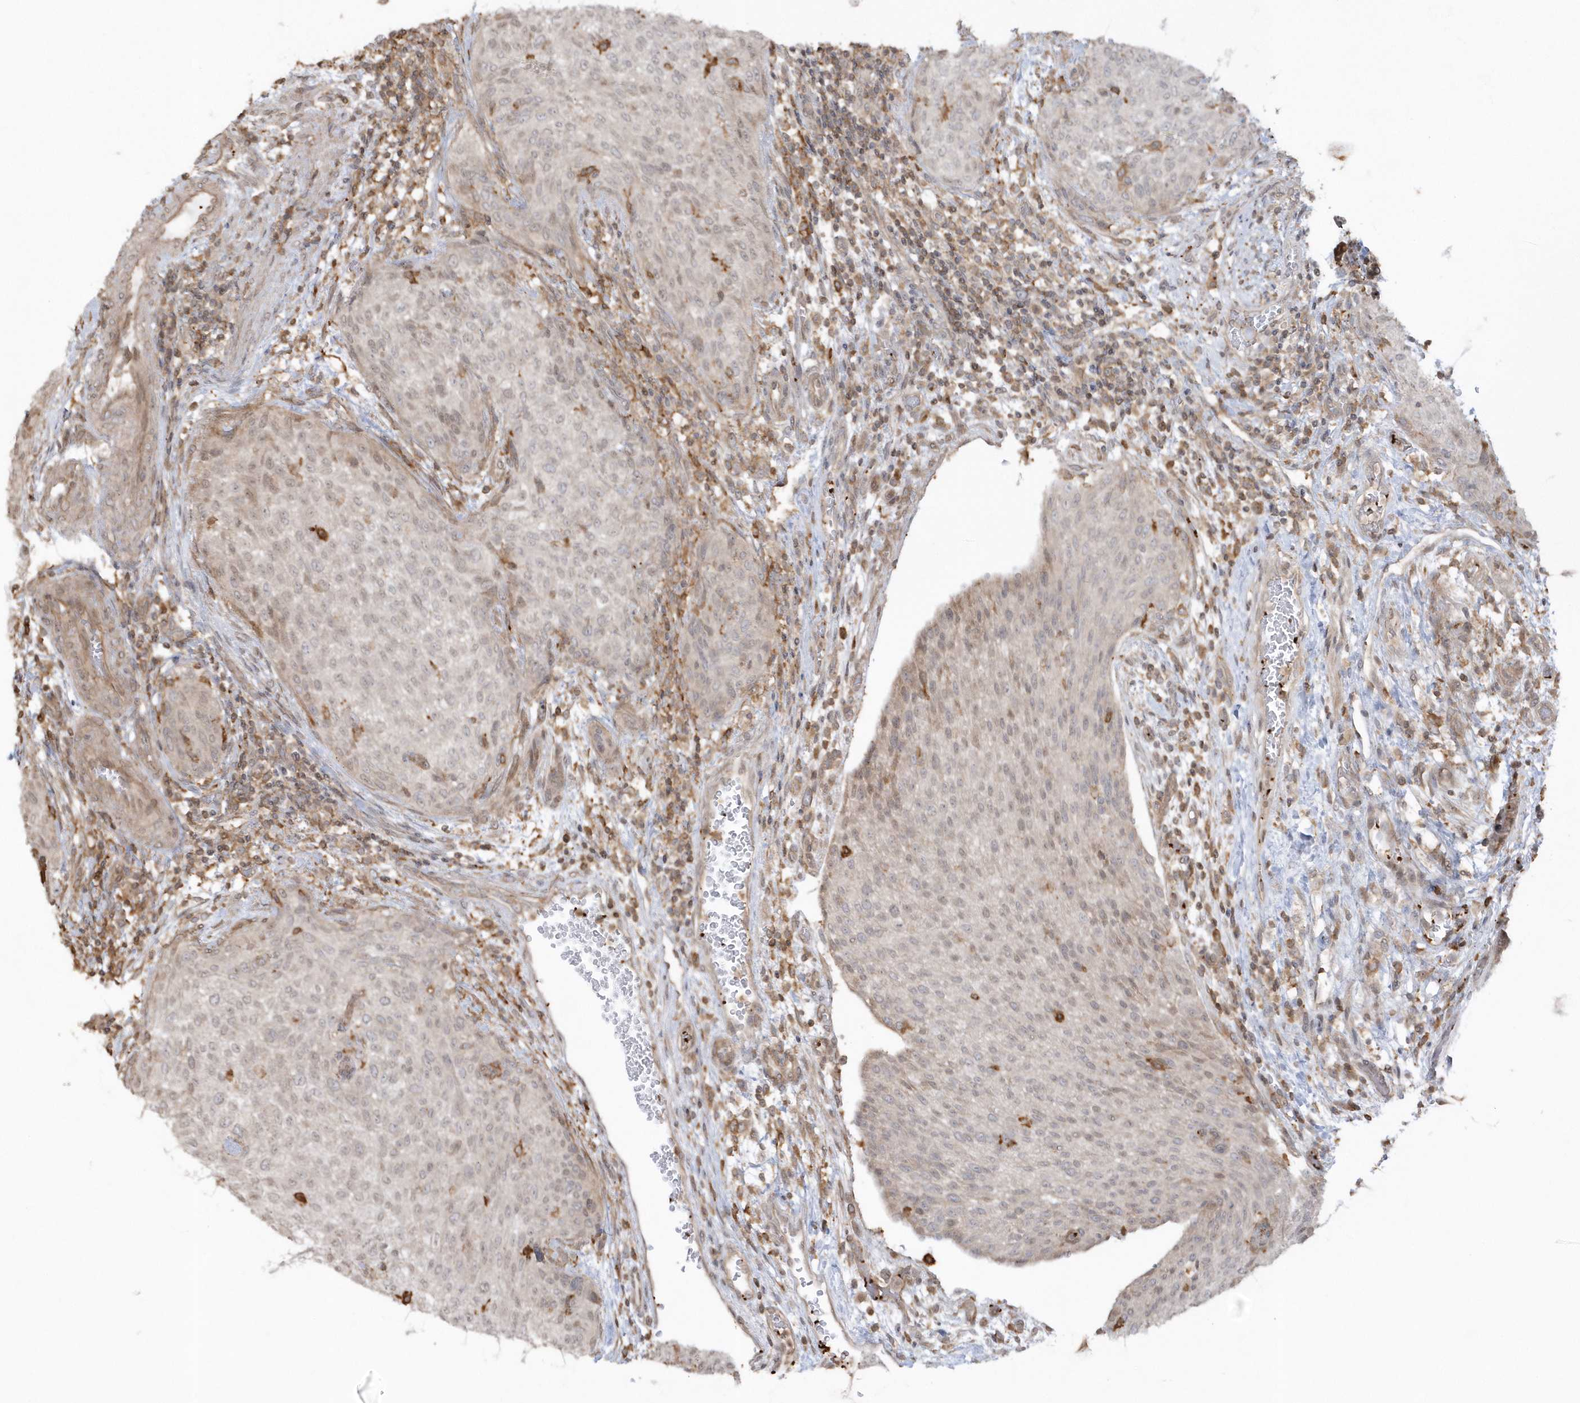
{"staining": {"intensity": "weak", "quantity": "<25%", "location": "nuclear"}, "tissue": "urothelial cancer", "cell_type": "Tumor cells", "image_type": "cancer", "snomed": [{"axis": "morphology", "description": "Urothelial carcinoma, High grade"}, {"axis": "topography", "description": "Urinary bladder"}], "caption": "High power microscopy micrograph of an IHC histopathology image of urothelial carcinoma (high-grade), revealing no significant expression in tumor cells.", "gene": "BSN", "patient": {"sex": "male", "age": 35}}